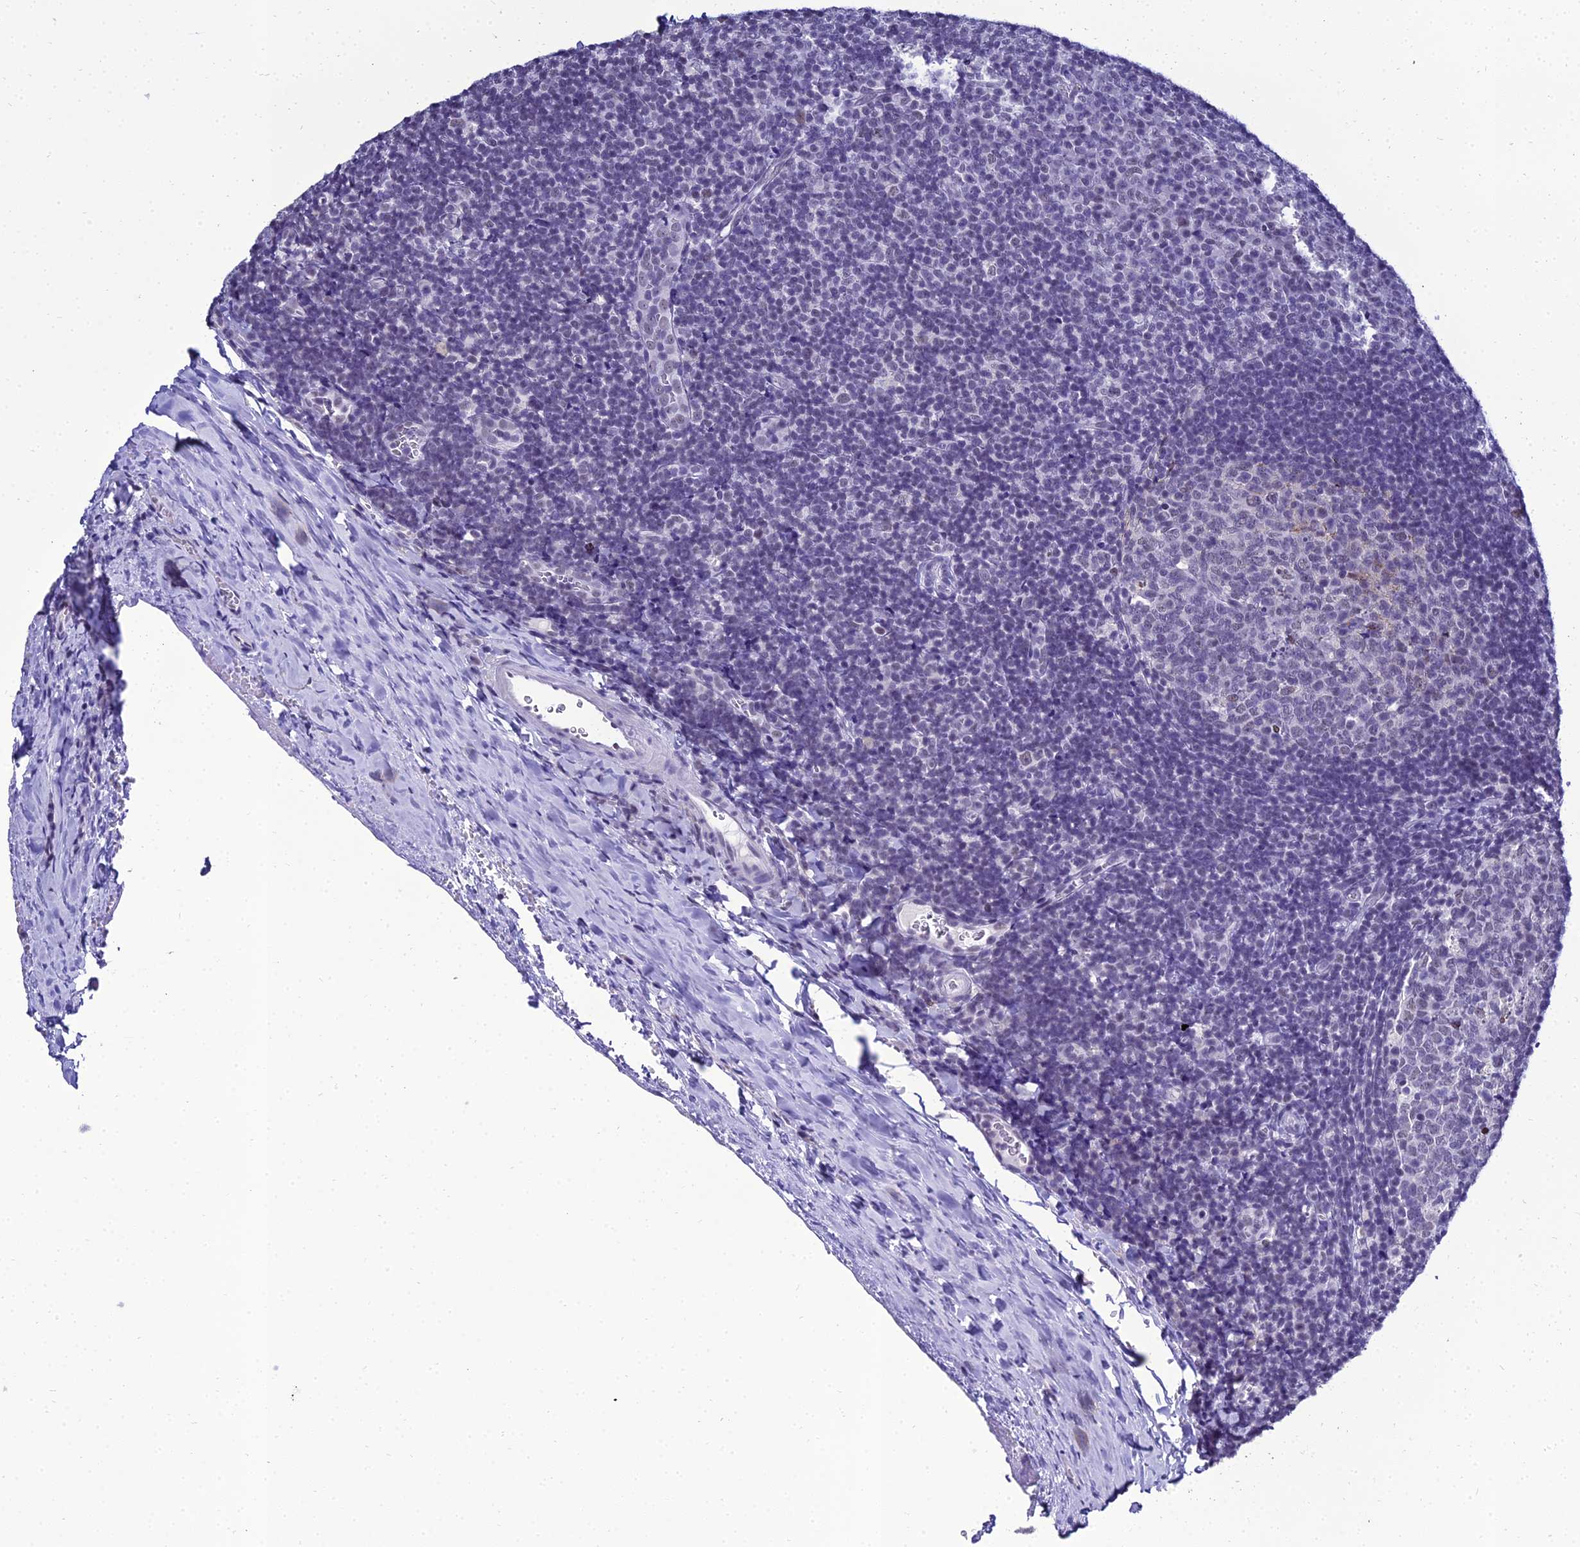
{"staining": {"intensity": "negative", "quantity": "none", "location": "none"}, "tissue": "tonsil", "cell_type": "Germinal center cells", "image_type": "normal", "snomed": [{"axis": "morphology", "description": "Normal tissue, NOS"}, {"axis": "topography", "description": "Tonsil"}], "caption": "High power microscopy micrograph of an immunohistochemistry (IHC) micrograph of normal tonsil, revealing no significant positivity in germinal center cells.", "gene": "PPP4R2", "patient": {"sex": "male", "age": 17}}